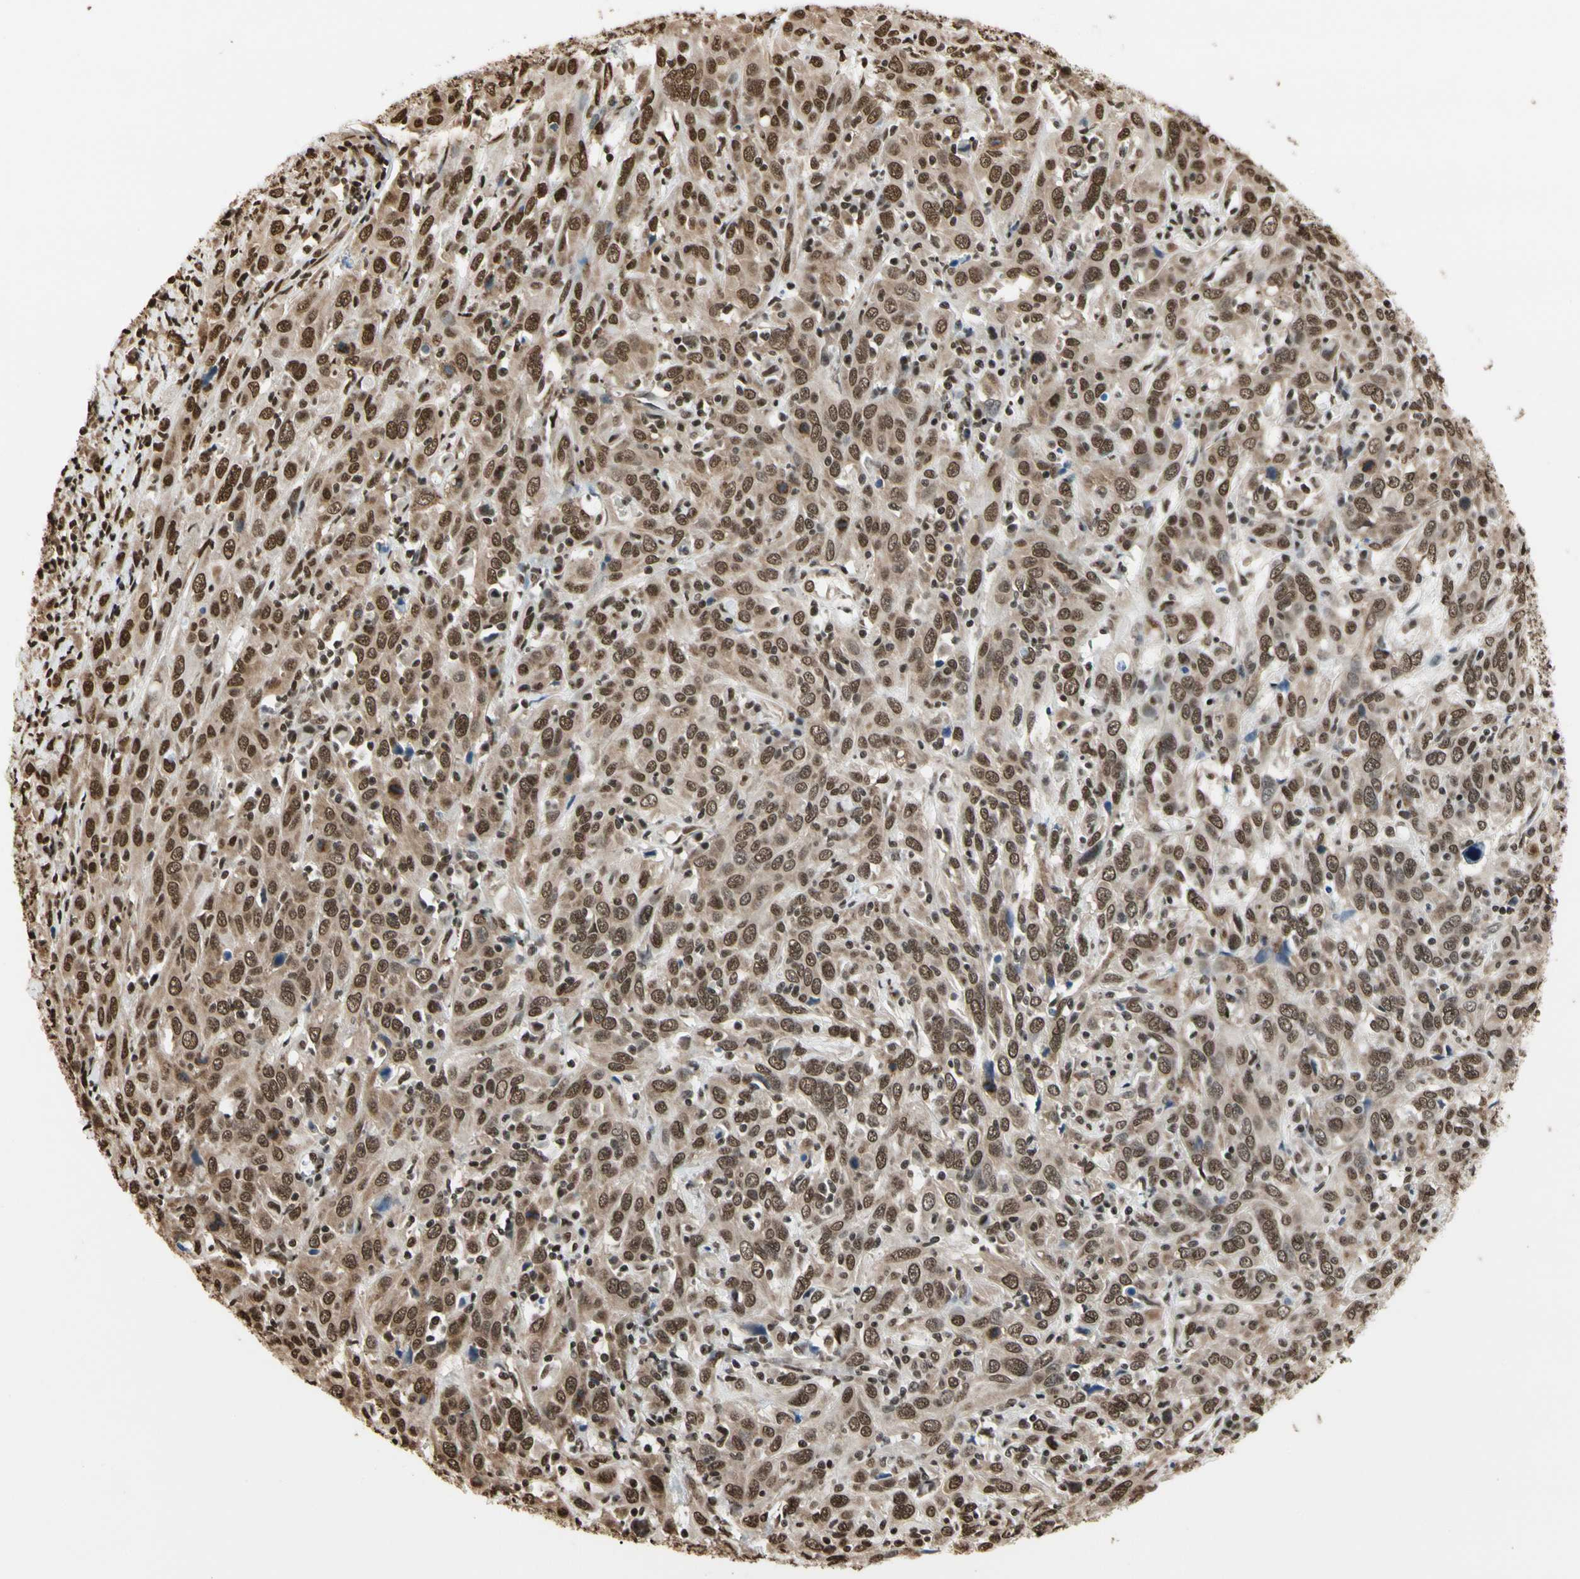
{"staining": {"intensity": "moderate", "quantity": ">75%", "location": "cytoplasmic/membranous,nuclear"}, "tissue": "cervical cancer", "cell_type": "Tumor cells", "image_type": "cancer", "snomed": [{"axis": "morphology", "description": "Squamous cell carcinoma, NOS"}, {"axis": "topography", "description": "Cervix"}], "caption": "Immunohistochemistry (IHC) (DAB (3,3'-diaminobenzidine)) staining of human cervical squamous cell carcinoma shows moderate cytoplasmic/membranous and nuclear protein positivity in about >75% of tumor cells. (Stains: DAB in brown, nuclei in blue, Microscopy: brightfield microscopy at high magnification).", "gene": "HNRNPK", "patient": {"sex": "female", "age": 46}}